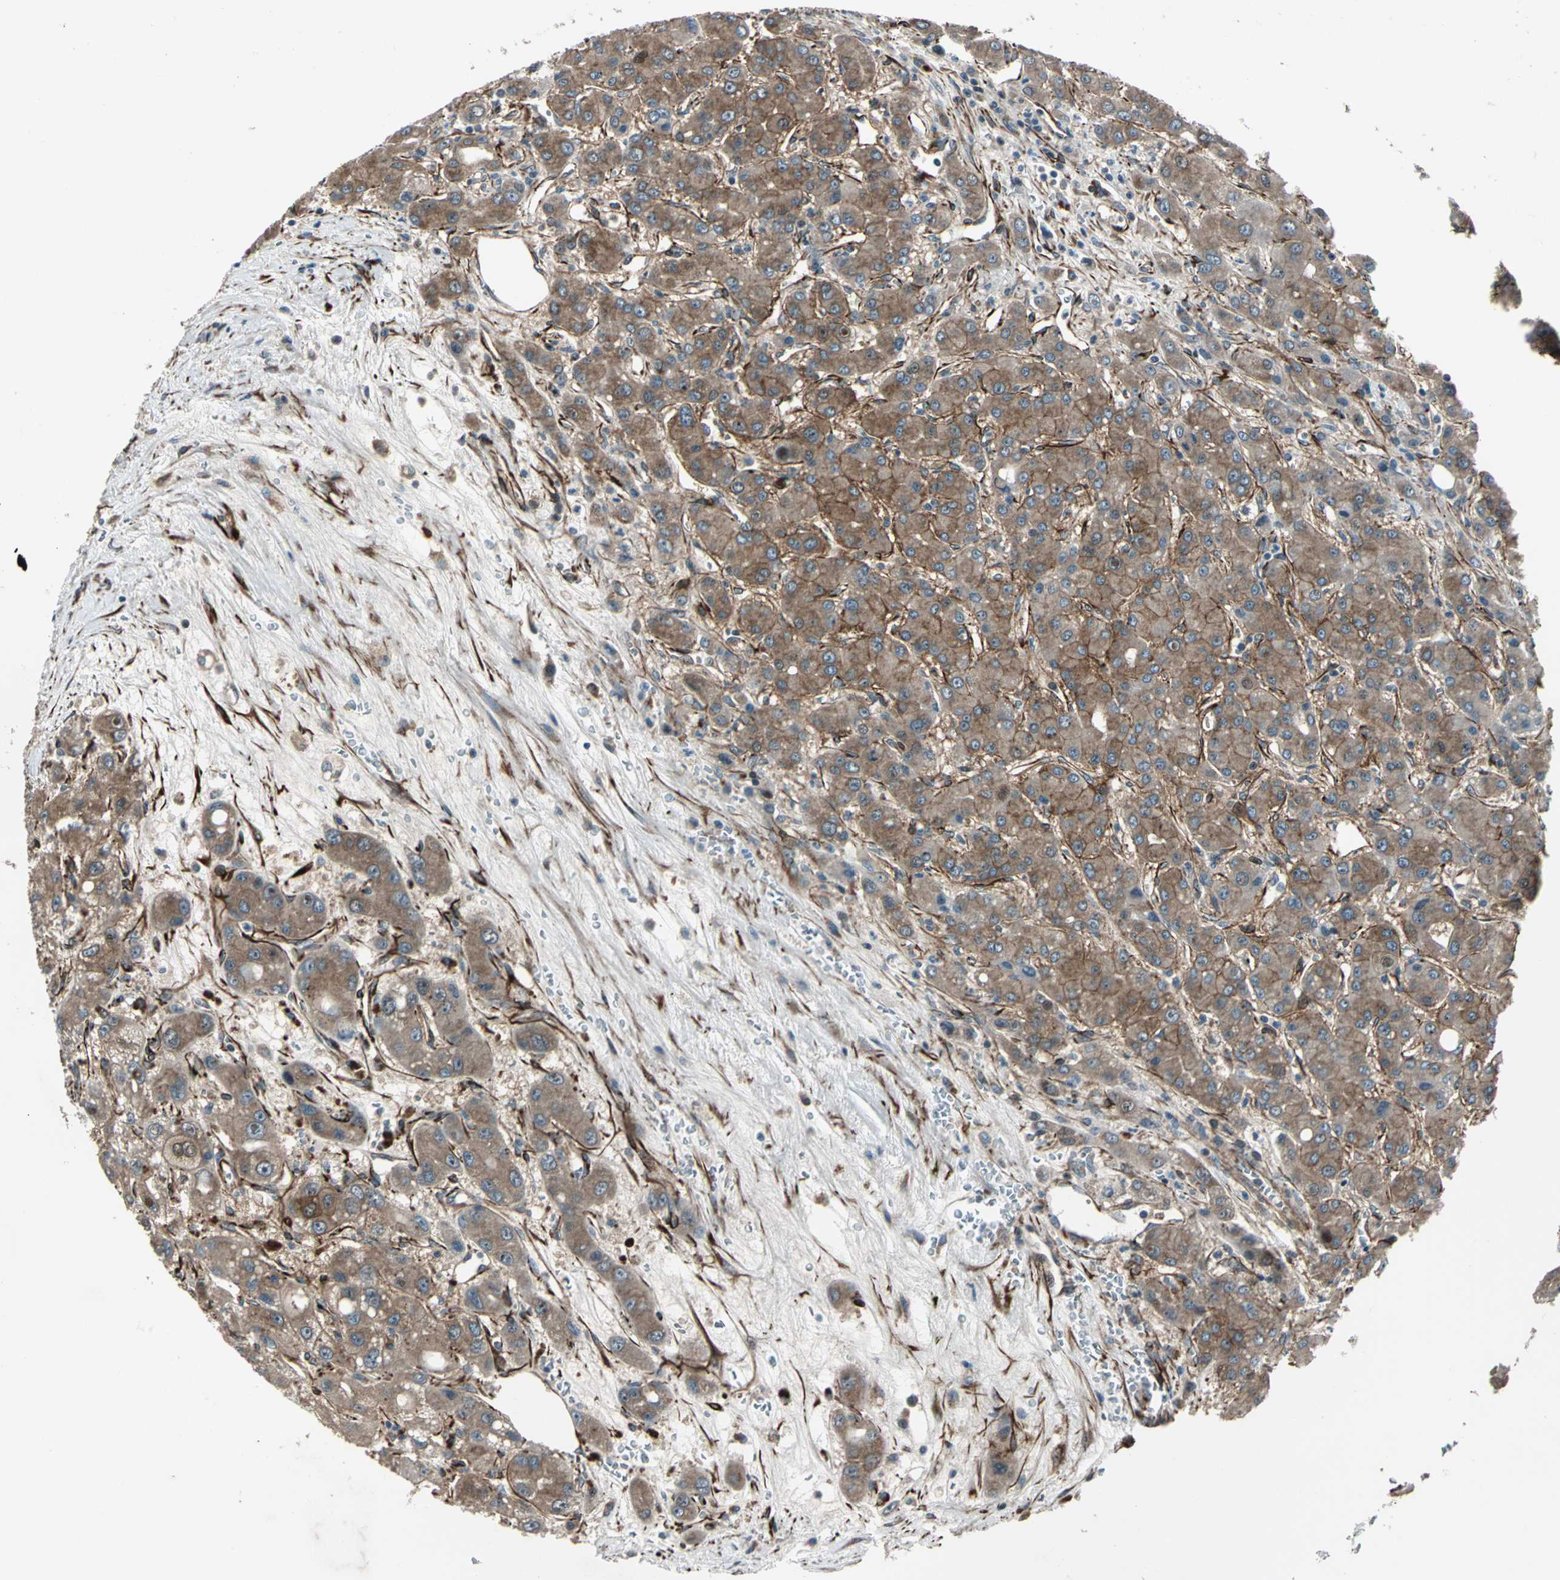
{"staining": {"intensity": "moderate", "quantity": ">75%", "location": "cytoplasmic/membranous"}, "tissue": "liver cancer", "cell_type": "Tumor cells", "image_type": "cancer", "snomed": [{"axis": "morphology", "description": "Carcinoma, Hepatocellular, NOS"}, {"axis": "topography", "description": "Liver"}], "caption": "Moderate cytoplasmic/membranous protein staining is present in approximately >75% of tumor cells in hepatocellular carcinoma (liver).", "gene": "EXD2", "patient": {"sex": "male", "age": 55}}